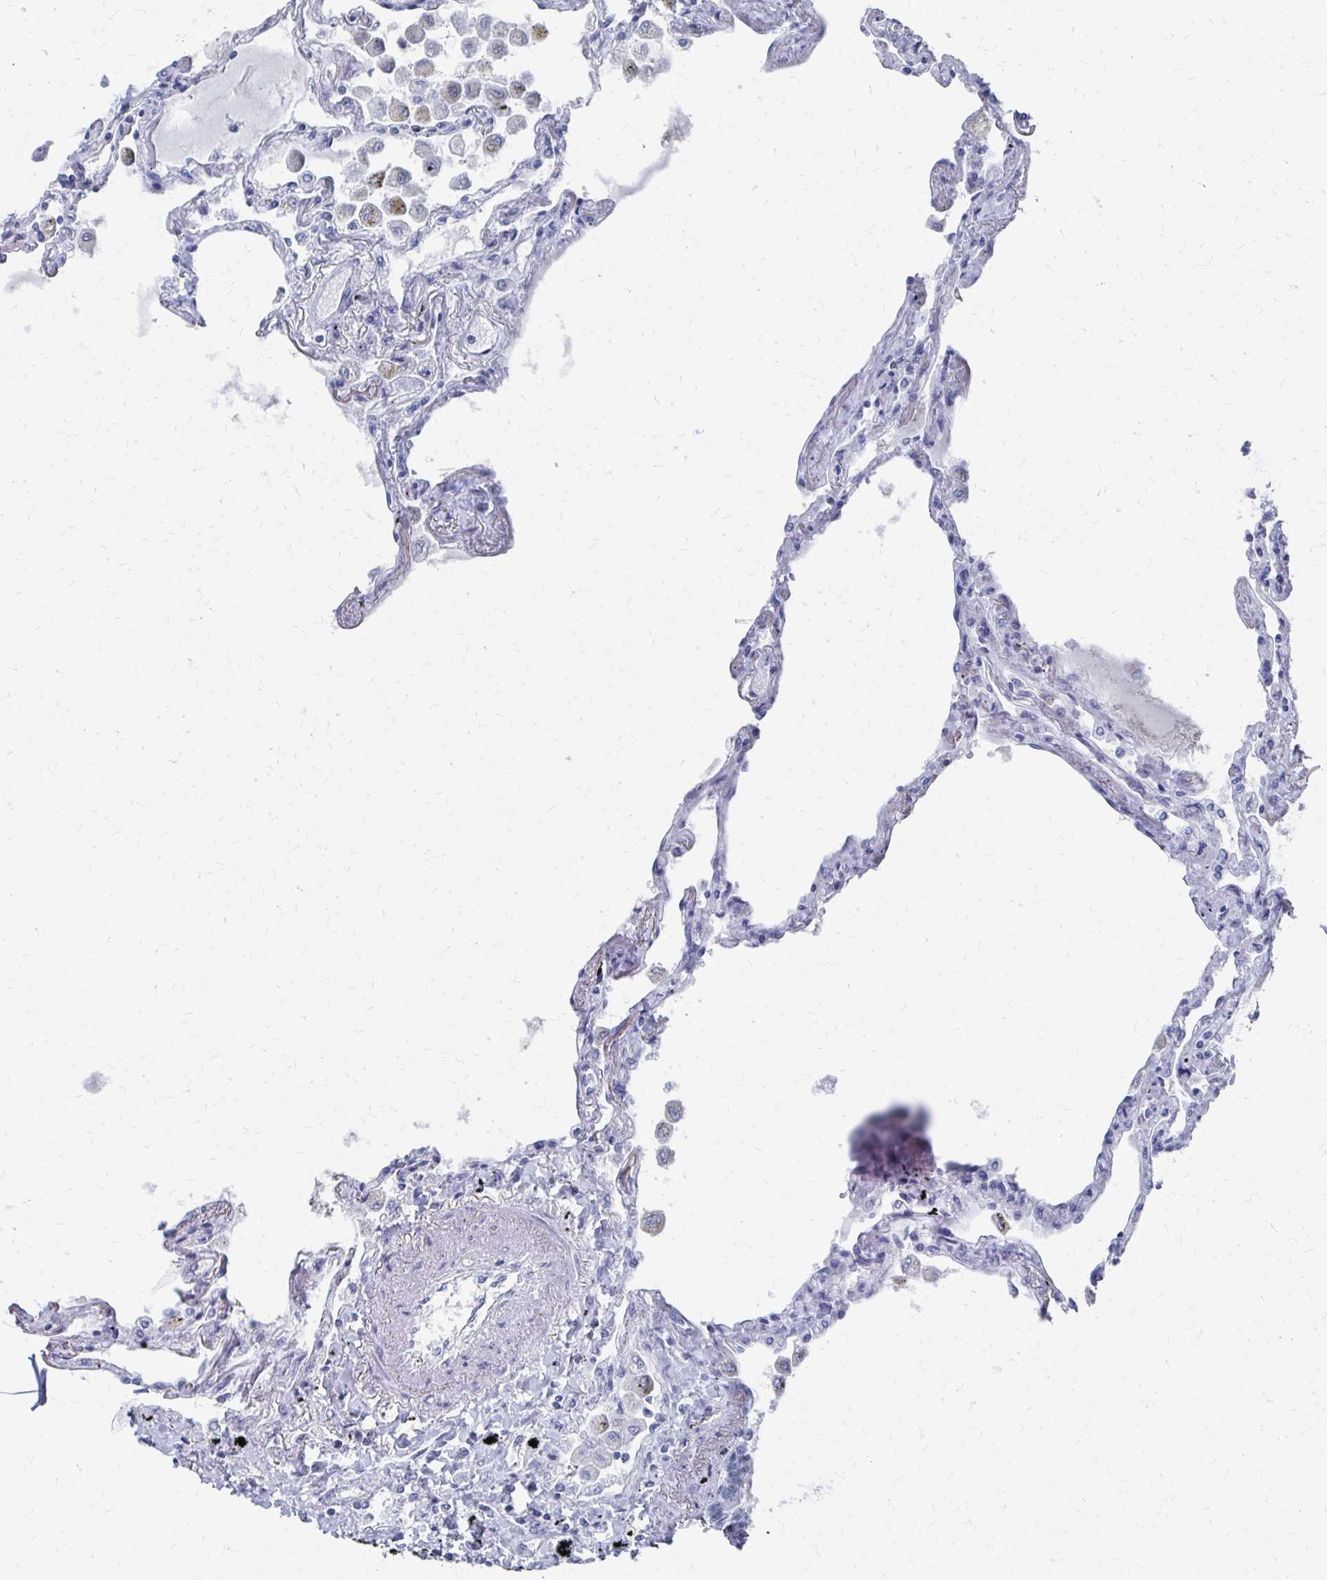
{"staining": {"intensity": "moderate", "quantity": "<25%", "location": "nuclear"}, "tissue": "lung", "cell_type": "Alveolar cells", "image_type": "normal", "snomed": [{"axis": "morphology", "description": "Normal tissue, NOS"}, {"axis": "morphology", "description": "Adenocarcinoma, NOS"}, {"axis": "topography", "description": "Cartilage tissue"}, {"axis": "topography", "description": "Lung"}], "caption": "An image of lung stained for a protein displays moderate nuclear brown staining in alveolar cells. (DAB (3,3'-diaminobenzidine) IHC, brown staining for protein, blue staining for nuclei).", "gene": "CDIN1", "patient": {"sex": "female", "age": 67}}